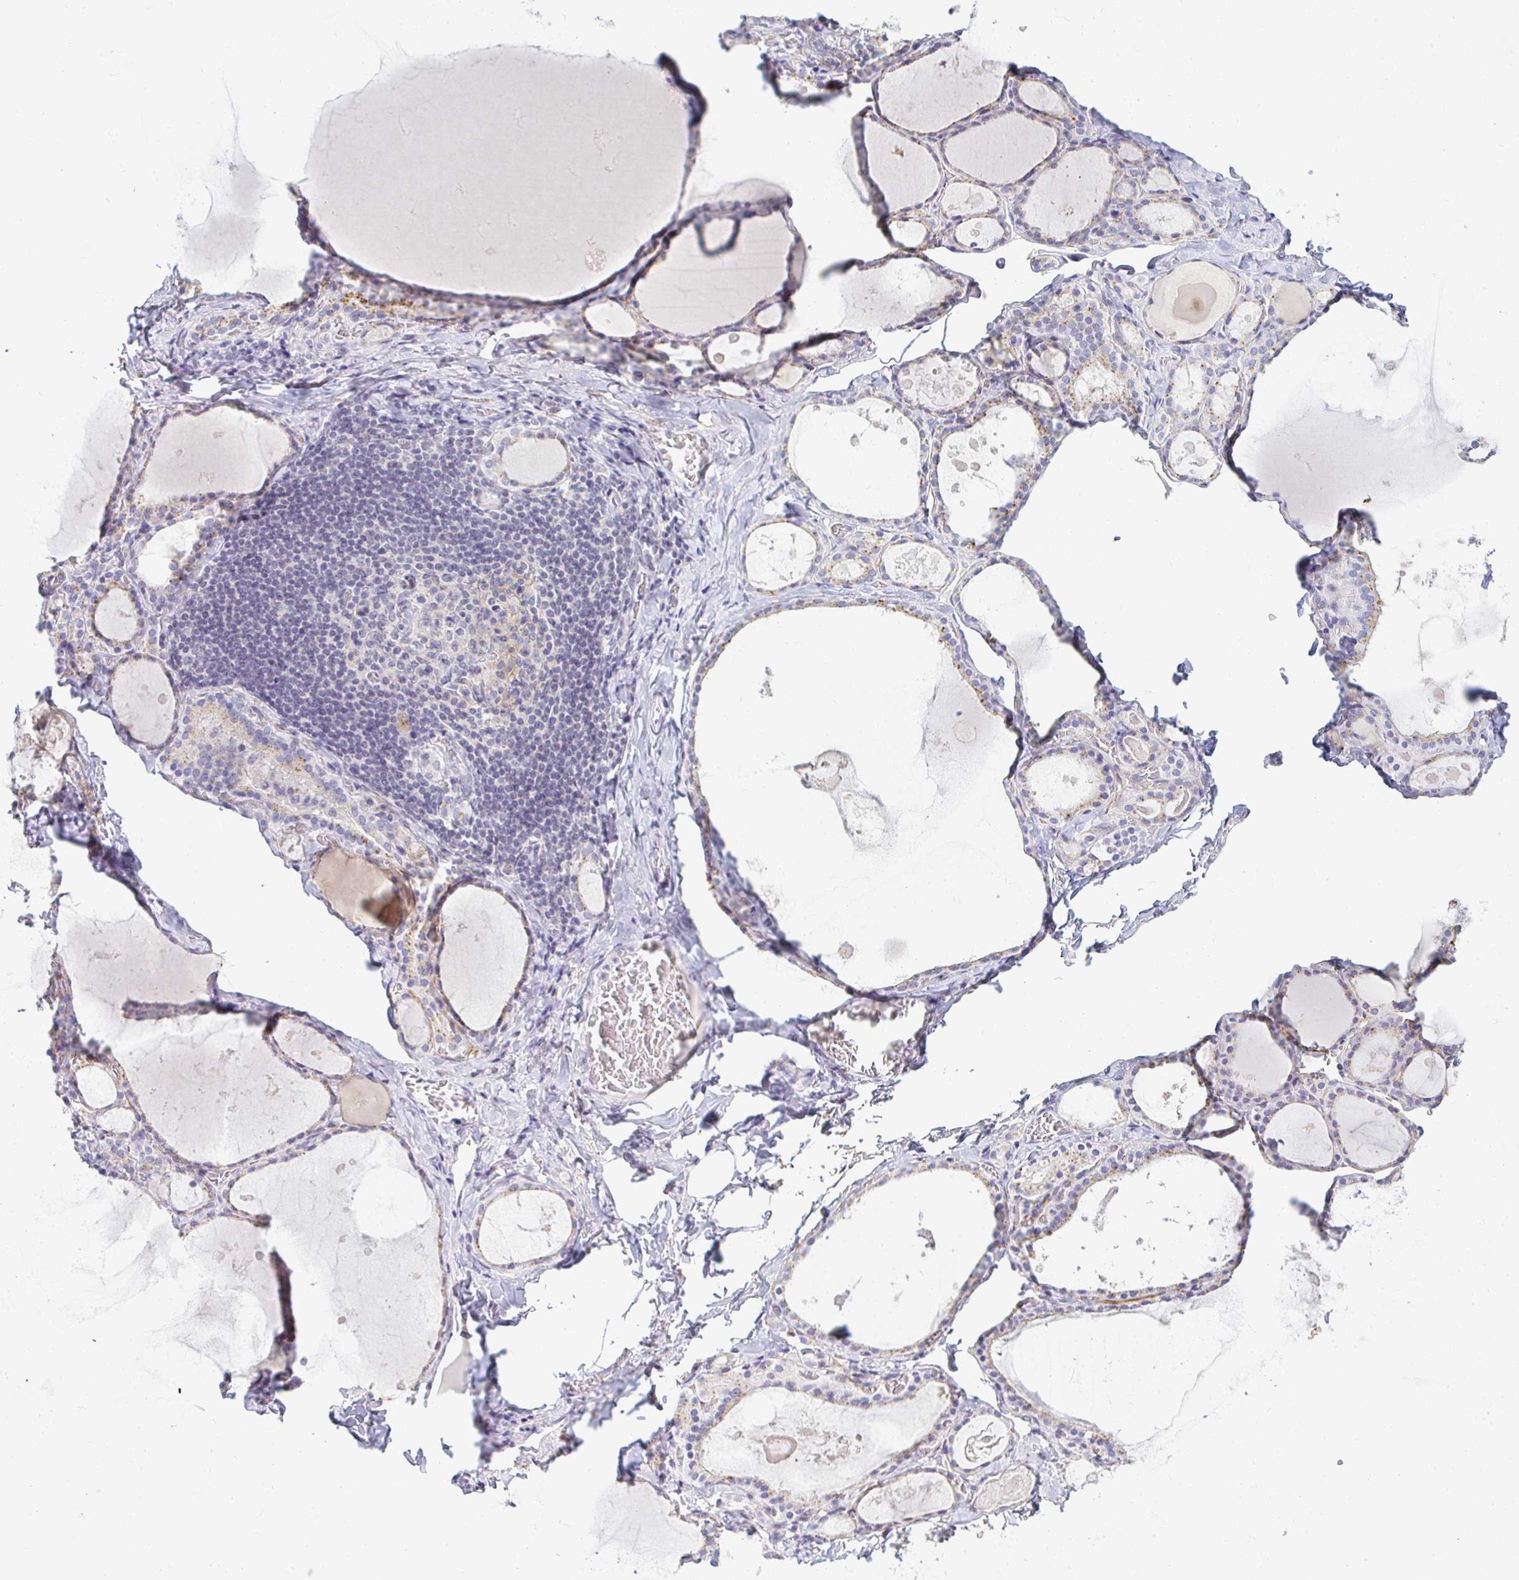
{"staining": {"intensity": "weak", "quantity": "<25%", "location": "cytoplasmic/membranous"}, "tissue": "thyroid gland", "cell_type": "Glandular cells", "image_type": "normal", "snomed": [{"axis": "morphology", "description": "Normal tissue, NOS"}, {"axis": "topography", "description": "Thyroid gland"}], "caption": "Thyroid gland stained for a protein using IHC demonstrates no positivity glandular cells.", "gene": "OR51D1", "patient": {"sex": "male", "age": 56}}